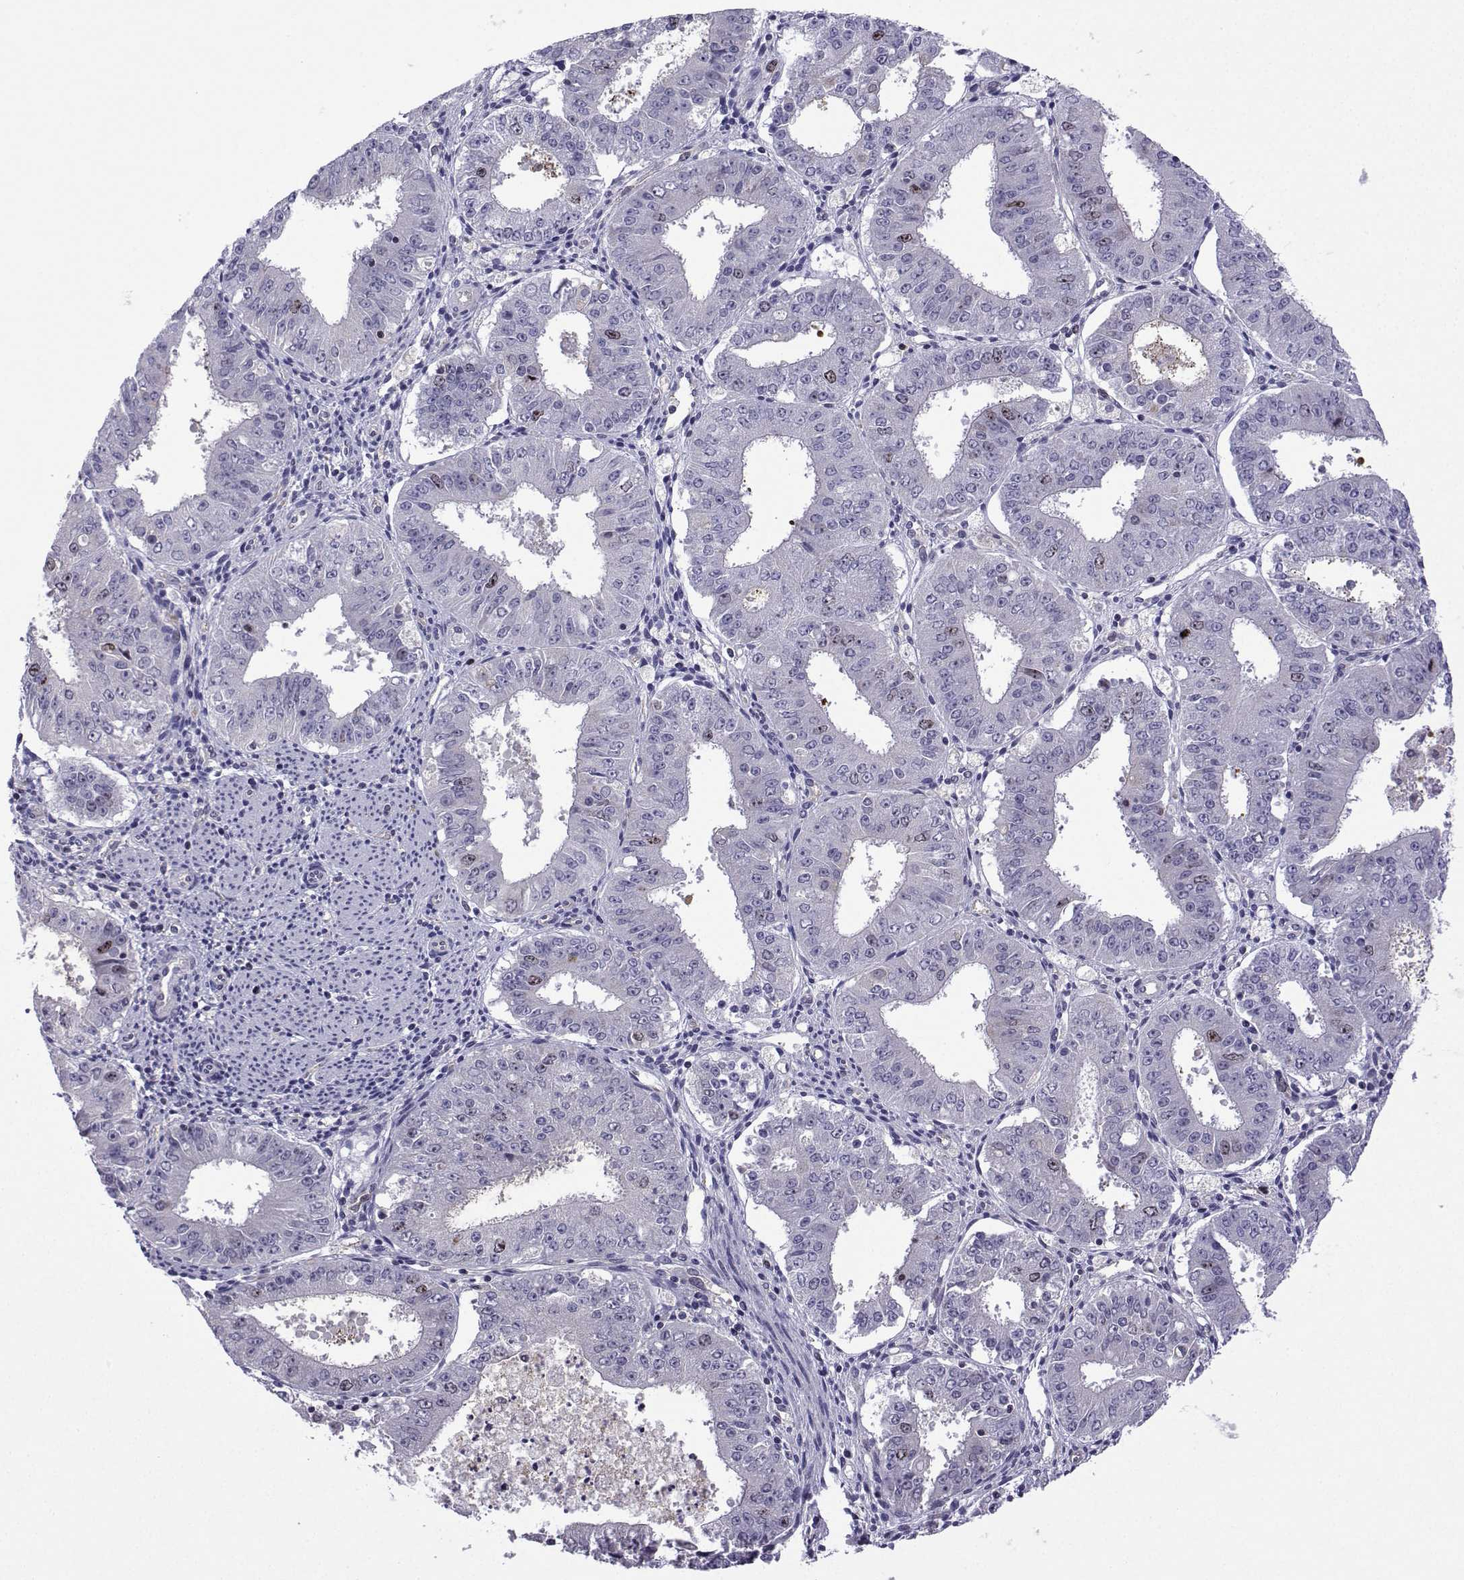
{"staining": {"intensity": "strong", "quantity": "<25%", "location": "nuclear"}, "tissue": "ovarian cancer", "cell_type": "Tumor cells", "image_type": "cancer", "snomed": [{"axis": "morphology", "description": "Carcinoma, endometroid"}, {"axis": "topography", "description": "Ovary"}], "caption": "The photomicrograph shows immunohistochemical staining of ovarian cancer (endometroid carcinoma). There is strong nuclear staining is present in about <25% of tumor cells. (Brightfield microscopy of DAB IHC at high magnification).", "gene": "INCENP", "patient": {"sex": "female", "age": 42}}